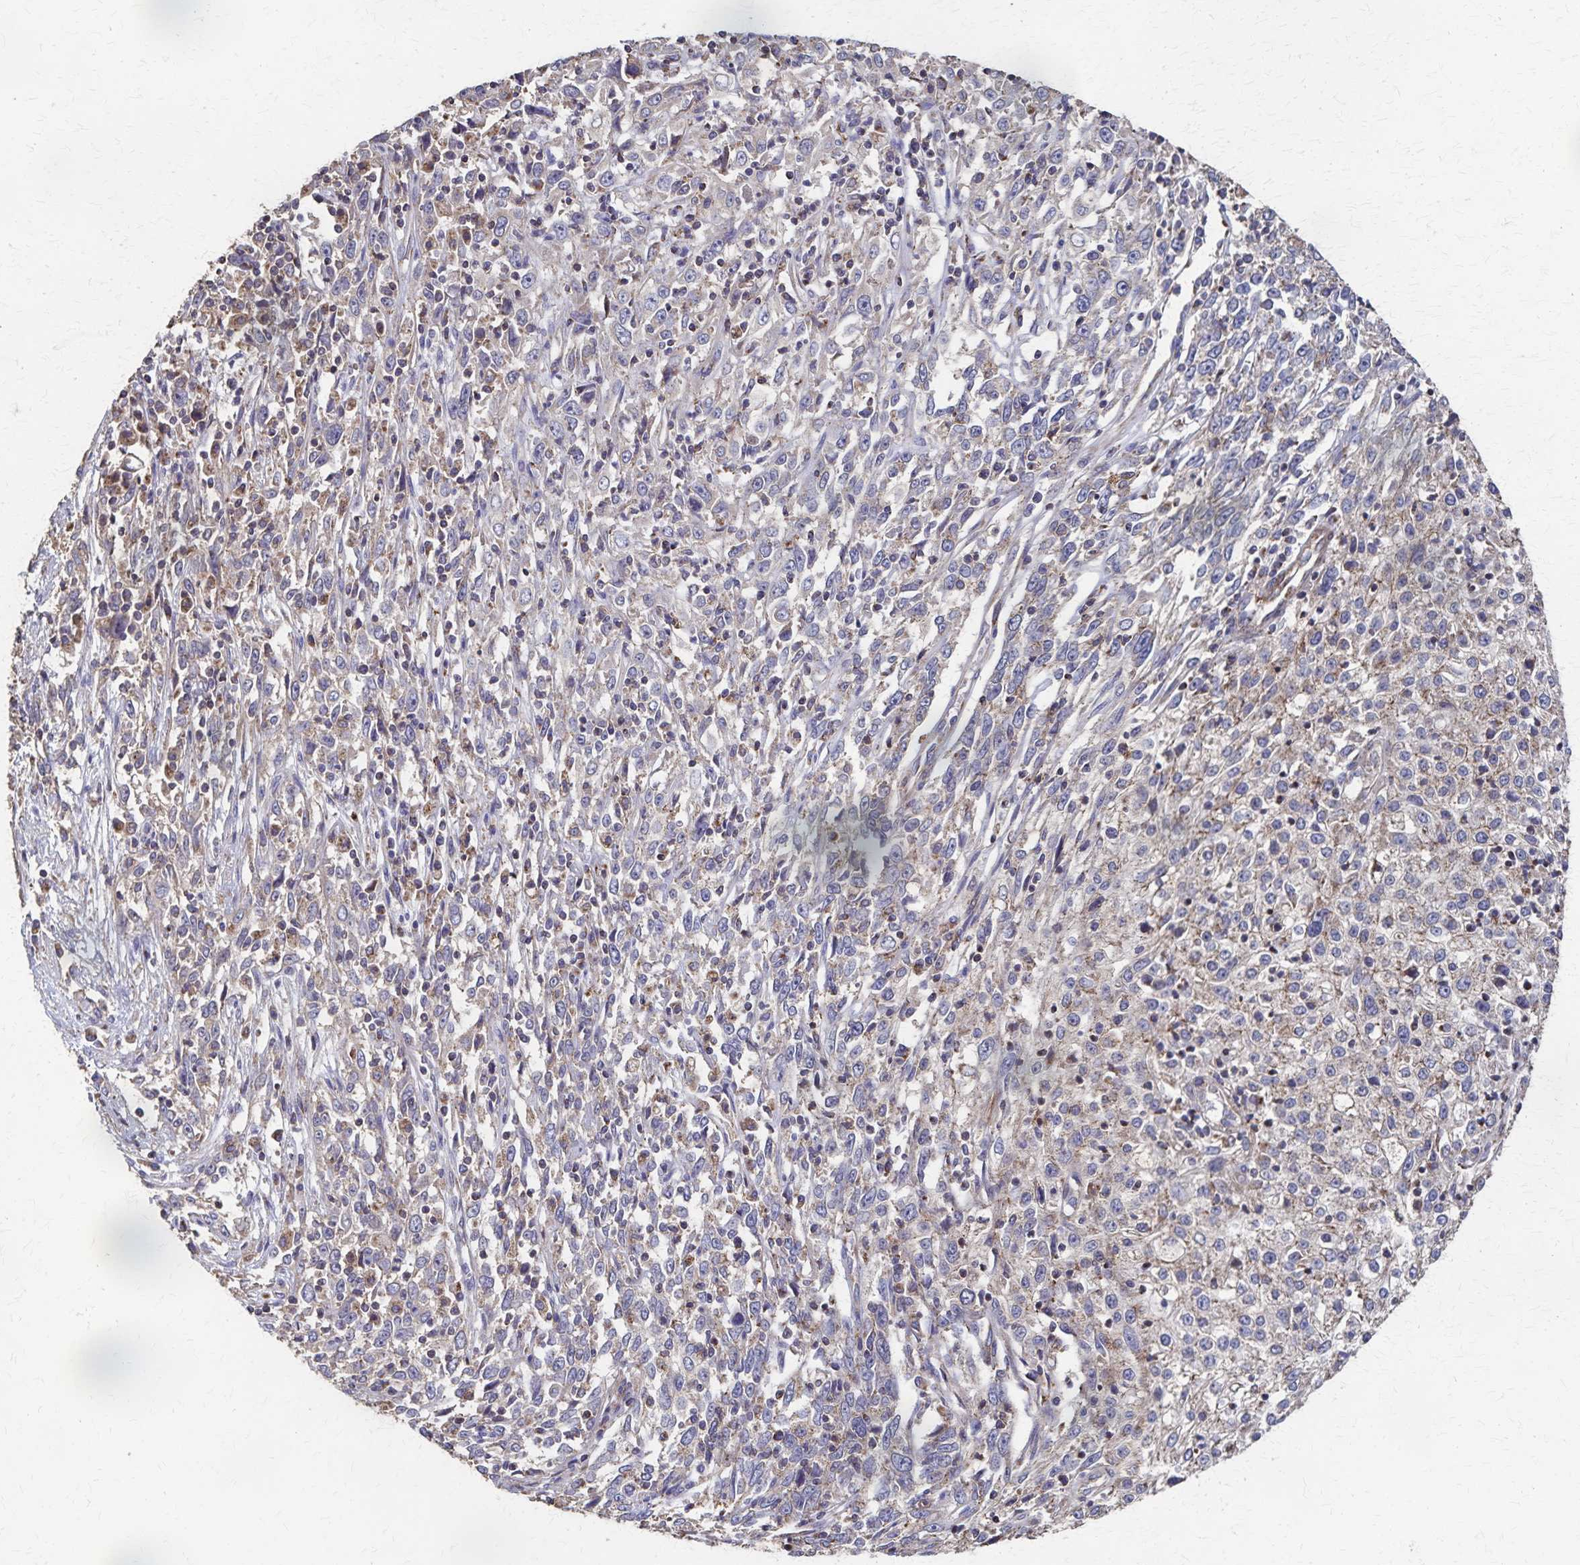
{"staining": {"intensity": "weak", "quantity": "<25%", "location": "cytoplasmic/membranous"}, "tissue": "cervical cancer", "cell_type": "Tumor cells", "image_type": "cancer", "snomed": [{"axis": "morphology", "description": "Adenocarcinoma, NOS"}, {"axis": "topography", "description": "Cervix"}], "caption": "This is a photomicrograph of IHC staining of cervical cancer, which shows no positivity in tumor cells.", "gene": "PGAP2", "patient": {"sex": "female", "age": 40}}